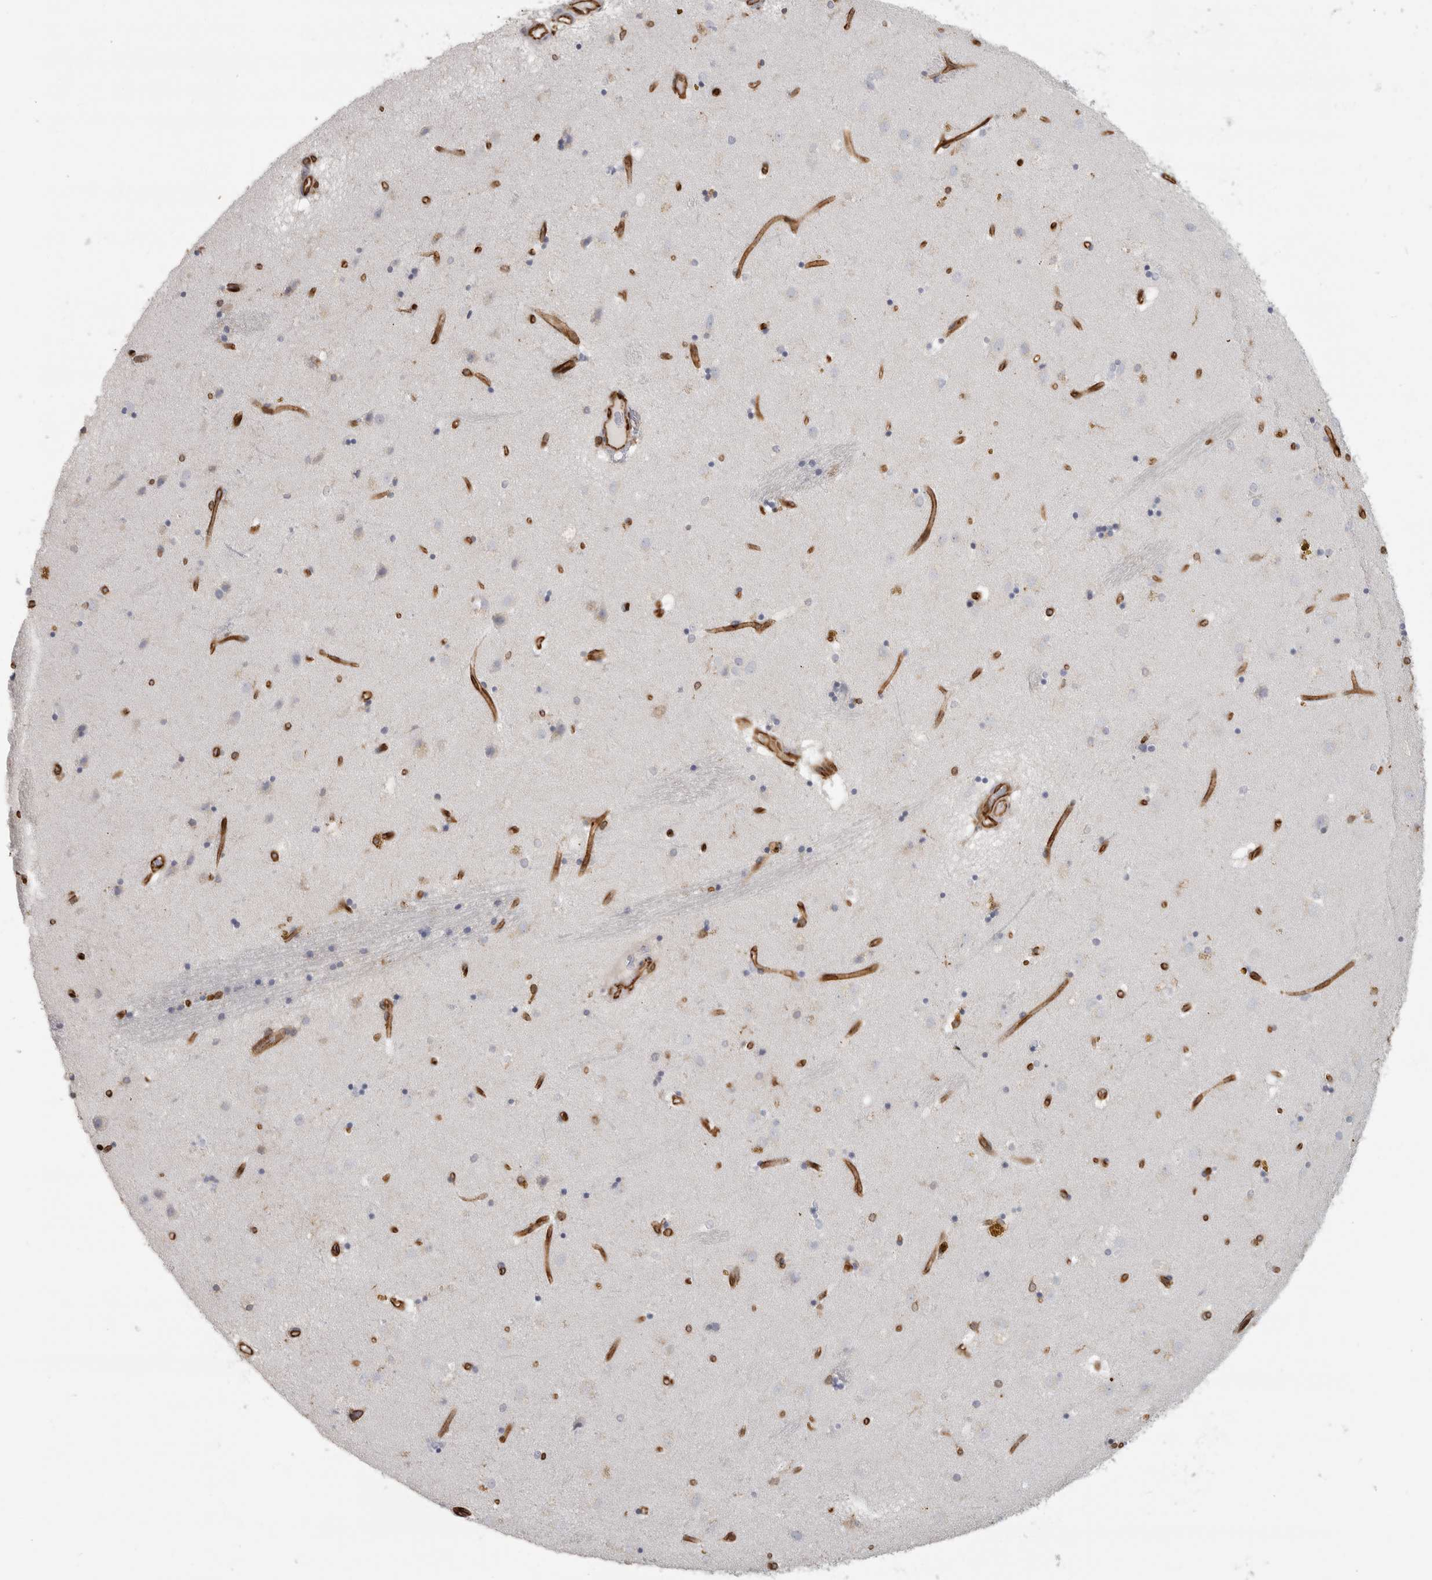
{"staining": {"intensity": "negative", "quantity": "none", "location": "none"}, "tissue": "caudate", "cell_type": "Glial cells", "image_type": "normal", "snomed": [{"axis": "morphology", "description": "Normal tissue, NOS"}, {"axis": "topography", "description": "Lateral ventricle wall"}], "caption": "Micrograph shows no significant protein staining in glial cells of unremarkable caudate. (DAB (3,3'-diaminobenzidine) immunohistochemistry with hematoxylin counter stain).", "gene": "HLA", "patient": {"sex": "male", "age": 70}}